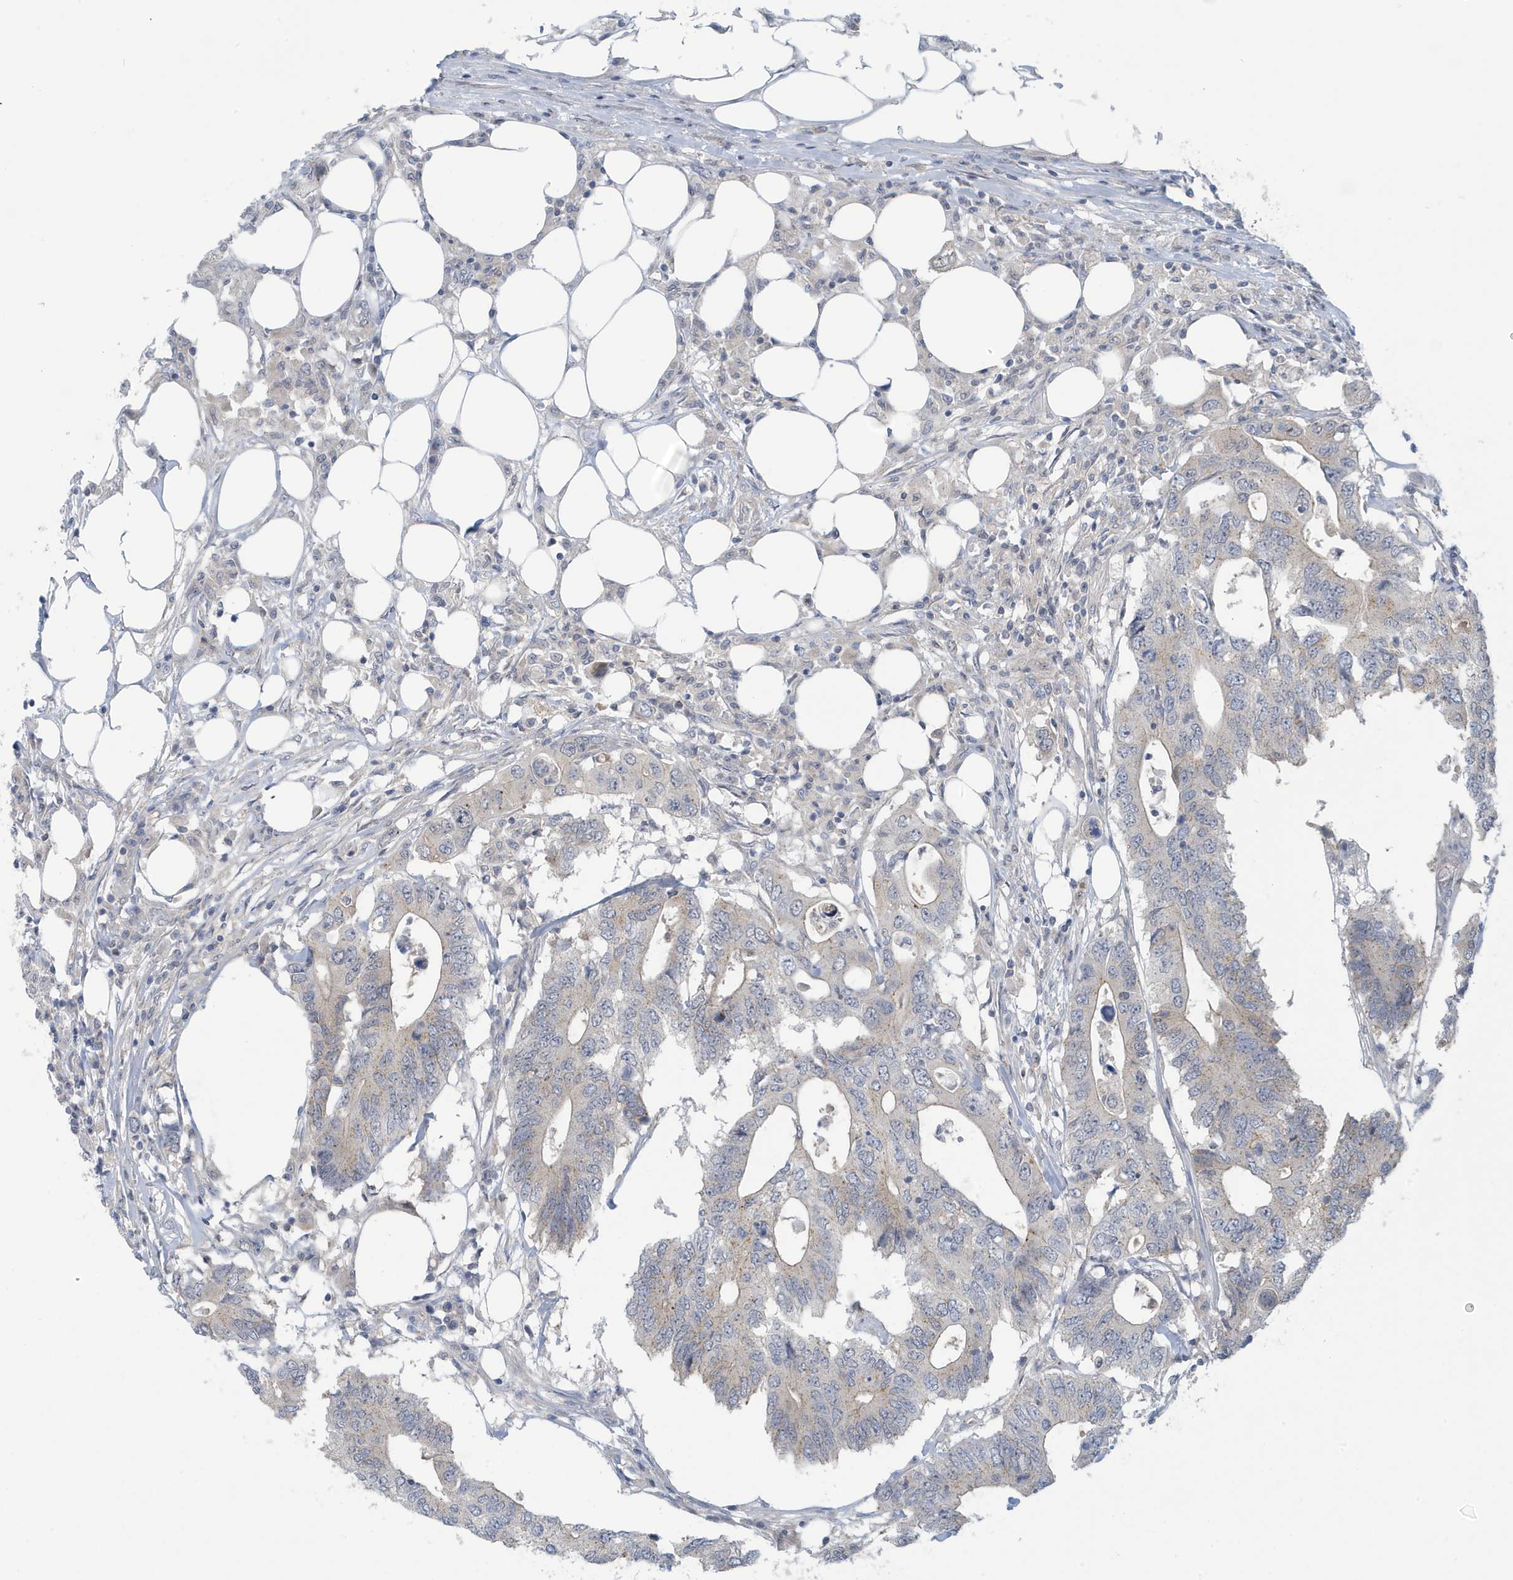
{"staining": {"intensity": "negative", "quantity": "none", "location": "none"}, "tissue": "colorectal cancer", "cell_type": "Tumor cells", "image_type": "cancer", "snomed": [{"axis": "morphology", "description": "Adenocarcinoma, NOS"}, {"axis": "topography", "description": "Colon"}], "caption": "Immunohistochemistry image of human colorectal cancer (adenocarcinoma) stained for a protein (brown), which displays no expression in tumor cells.", "gene": "VTA1", "patient": {"sex": "male", "age": 71}}